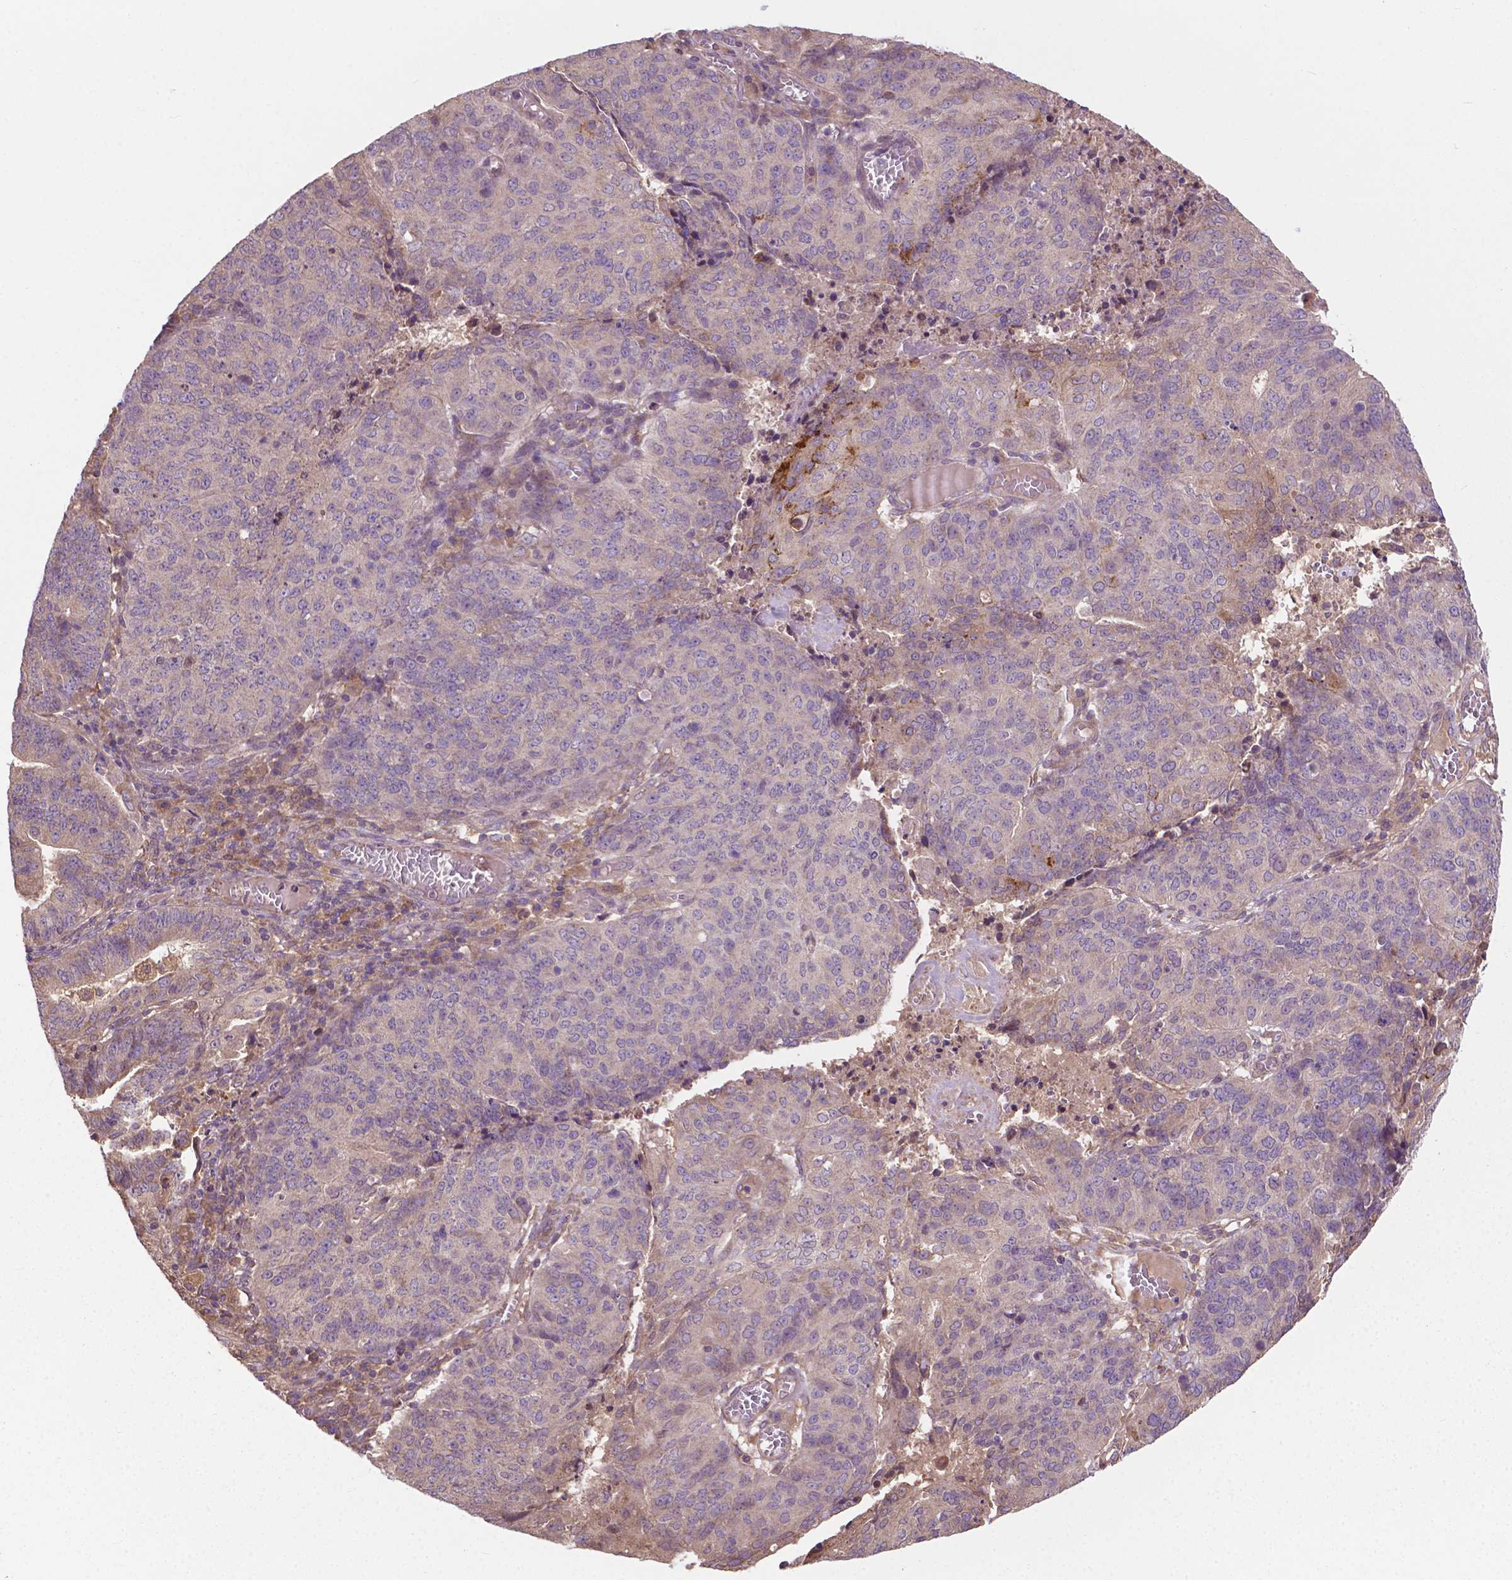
{"staining": {"intensity": "negative", "quantity": "none", "location": "none"}, "tissue": "endometrial cancer", "cell_type": "Tumor cells", "image_type": "cancer", "snomed": [{"axis": "morphology", "description": "Adenocarcinoma, NOS"}, {"axis": "topography", "description": "Endometrium"}], "caption": "Immunohistochemical staining of endometrial cancer exhibits no significant staining in tumor cells.", "gene": "GJA9", "patient": {"sex": "female", "age": 82}}